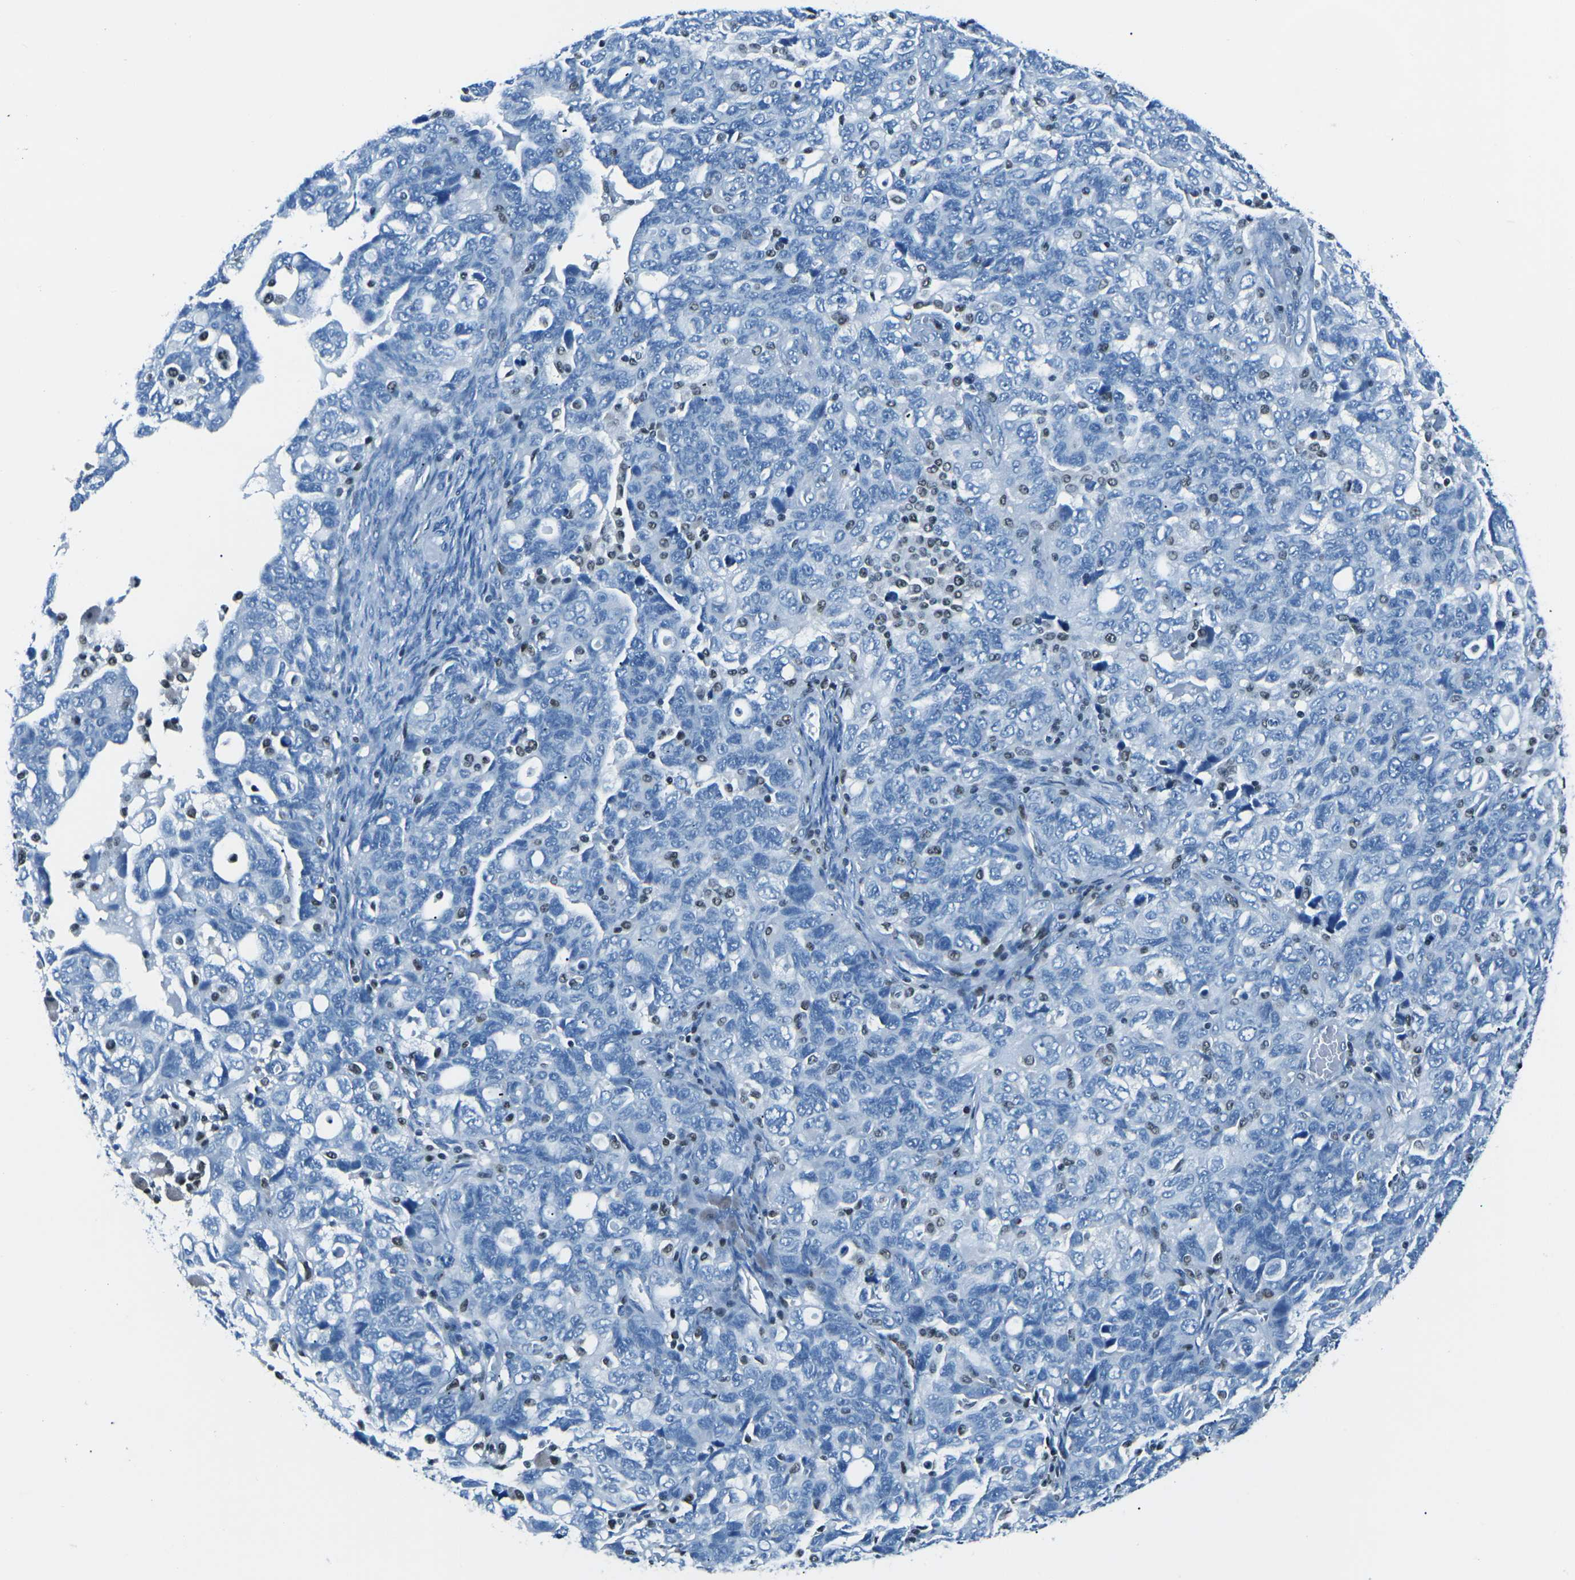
{"staining": {"intensity": "negative", "quantity": "none", "location": "none"}, "tissue": "ovarian cancer", "cell_type": "Tumor cells", "image_type": "cancer", "snomed": [{"axis": "morphology", "description": "Carcinoma, NOS"}, {"axis": "morphology", "description": "Cystadenocarcinoma, serous, NOS"}, {"axis": "topography", "description": "Ovary"}], "caption": "Tumor cells are negative for protein expression in human ovarian carcinoma.", "gene": "CELF2", "patient": {"sex": "female", "age": 69}}